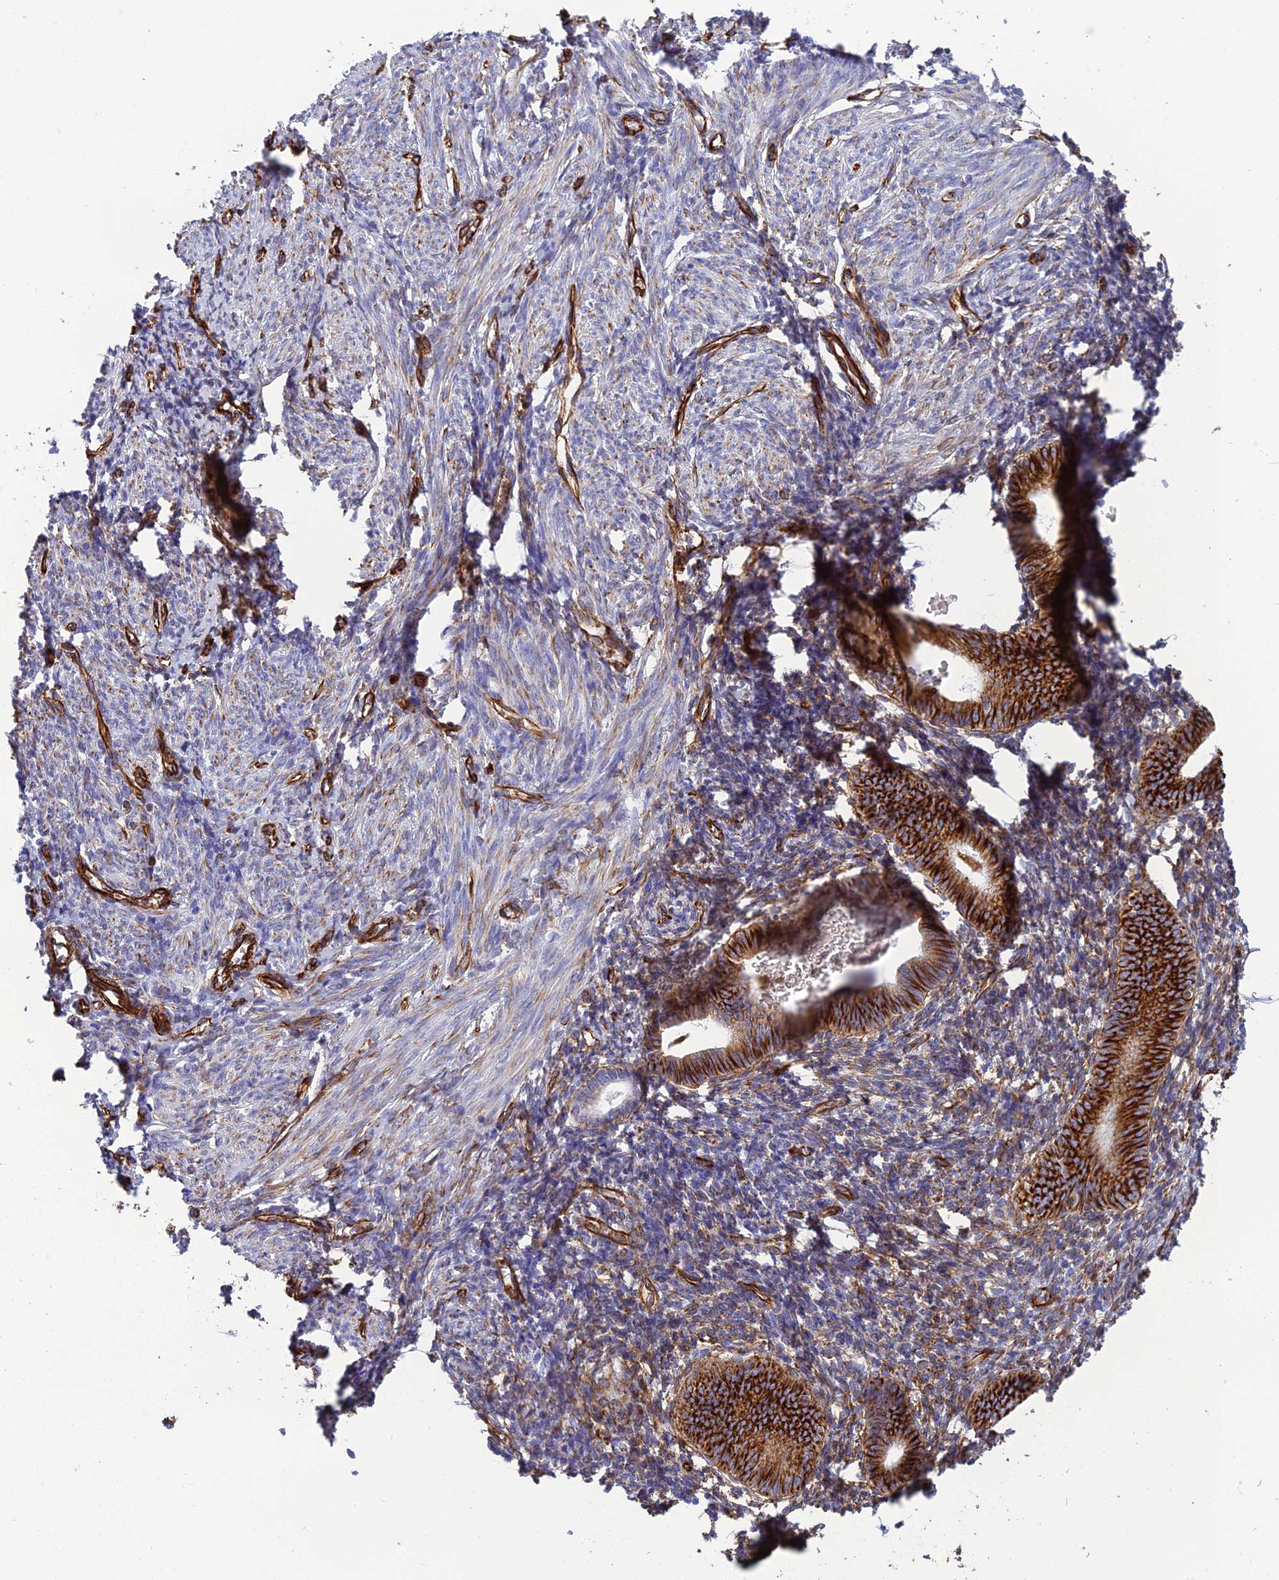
{"staining": {"intensity": "strong", "quantity": "25%-75%", "location": "cytoplasmic/membranous"}, "tissue": "endometrium", "cell_type": "Cells in endometrial stroma", "image_type": "normal", "snomed": [{"axis": "morphology", "description": "Normal tissue, NOS"}, {"axis": "morphology", "description": "Adenocarcinoma, NOS"}, {"axis": "topography", "description": "Endometrium"}], "caption": "Protein expression analysis of normal endometrium exhibits strong cytoplasmic/membranous positivity in approximately 25%-75% of cells in endometrial stroma.", "gene": "FBXL20", "patient": {"sex": "female", "age": 57}}